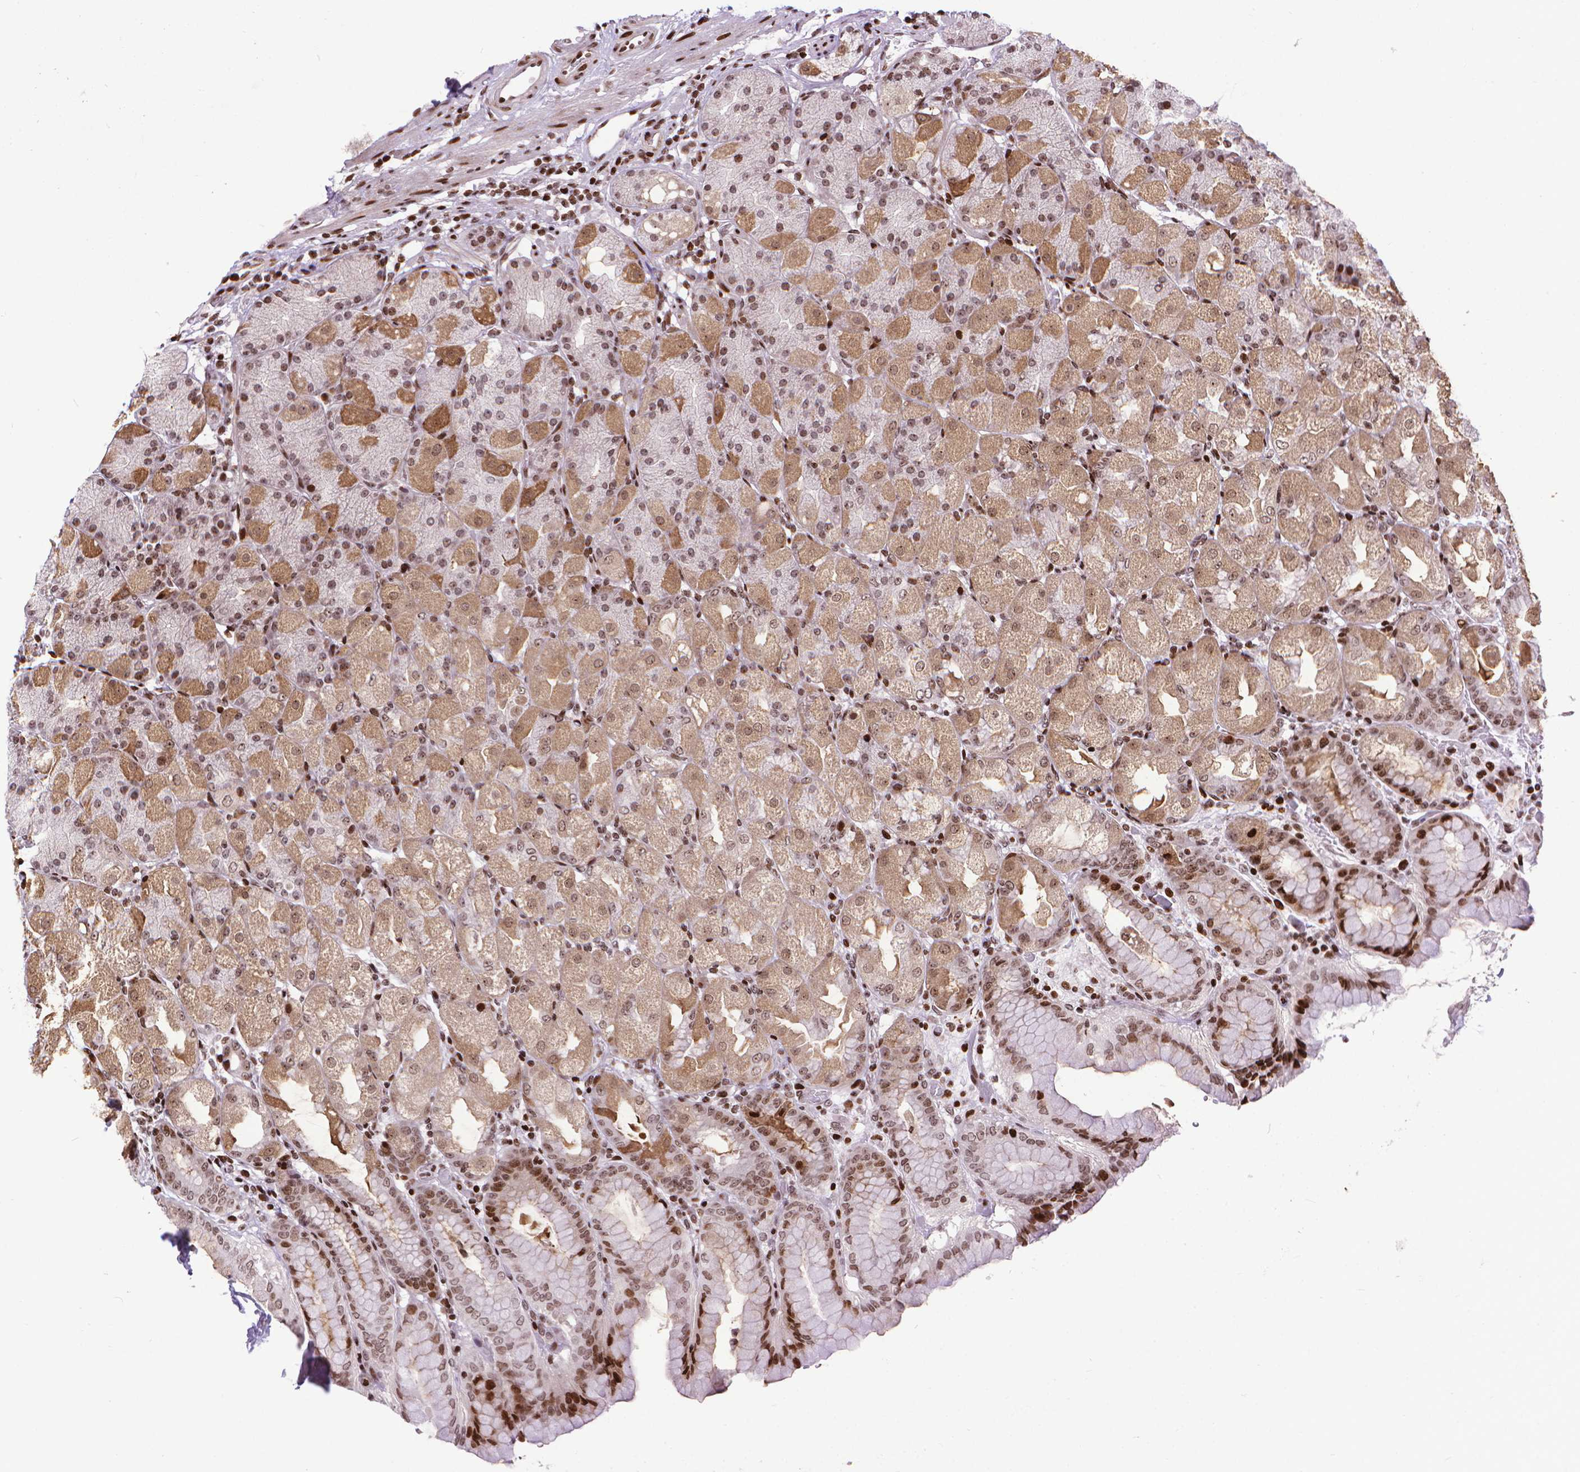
{"staining": {"intensity": "moderate", "quantity": "<25%", "location": "cytoplasmic/membranous,nuclear"}, "tissue": "stomach", "cell_type": "Glandular cells", "image_type": "normal", "snomed": [{"axis": "morphology", "description": "Normal tissue, NOS"}, {"axis": "topography", "description": "Stomach, upper"}, {"axis": "topography", "description": "Stomach"}, {"axis": "topography", "description": "Stomach, lower"}], "caption": "About <25% of glandular cells in unremarkable human stomach exhibit moderate cytoplasmic/membranous,nuclear protein positivity as visualized by brown immunohistochemical staining.", "gene": "AMER1", "patient": {"sex": "male", "age": 62}}